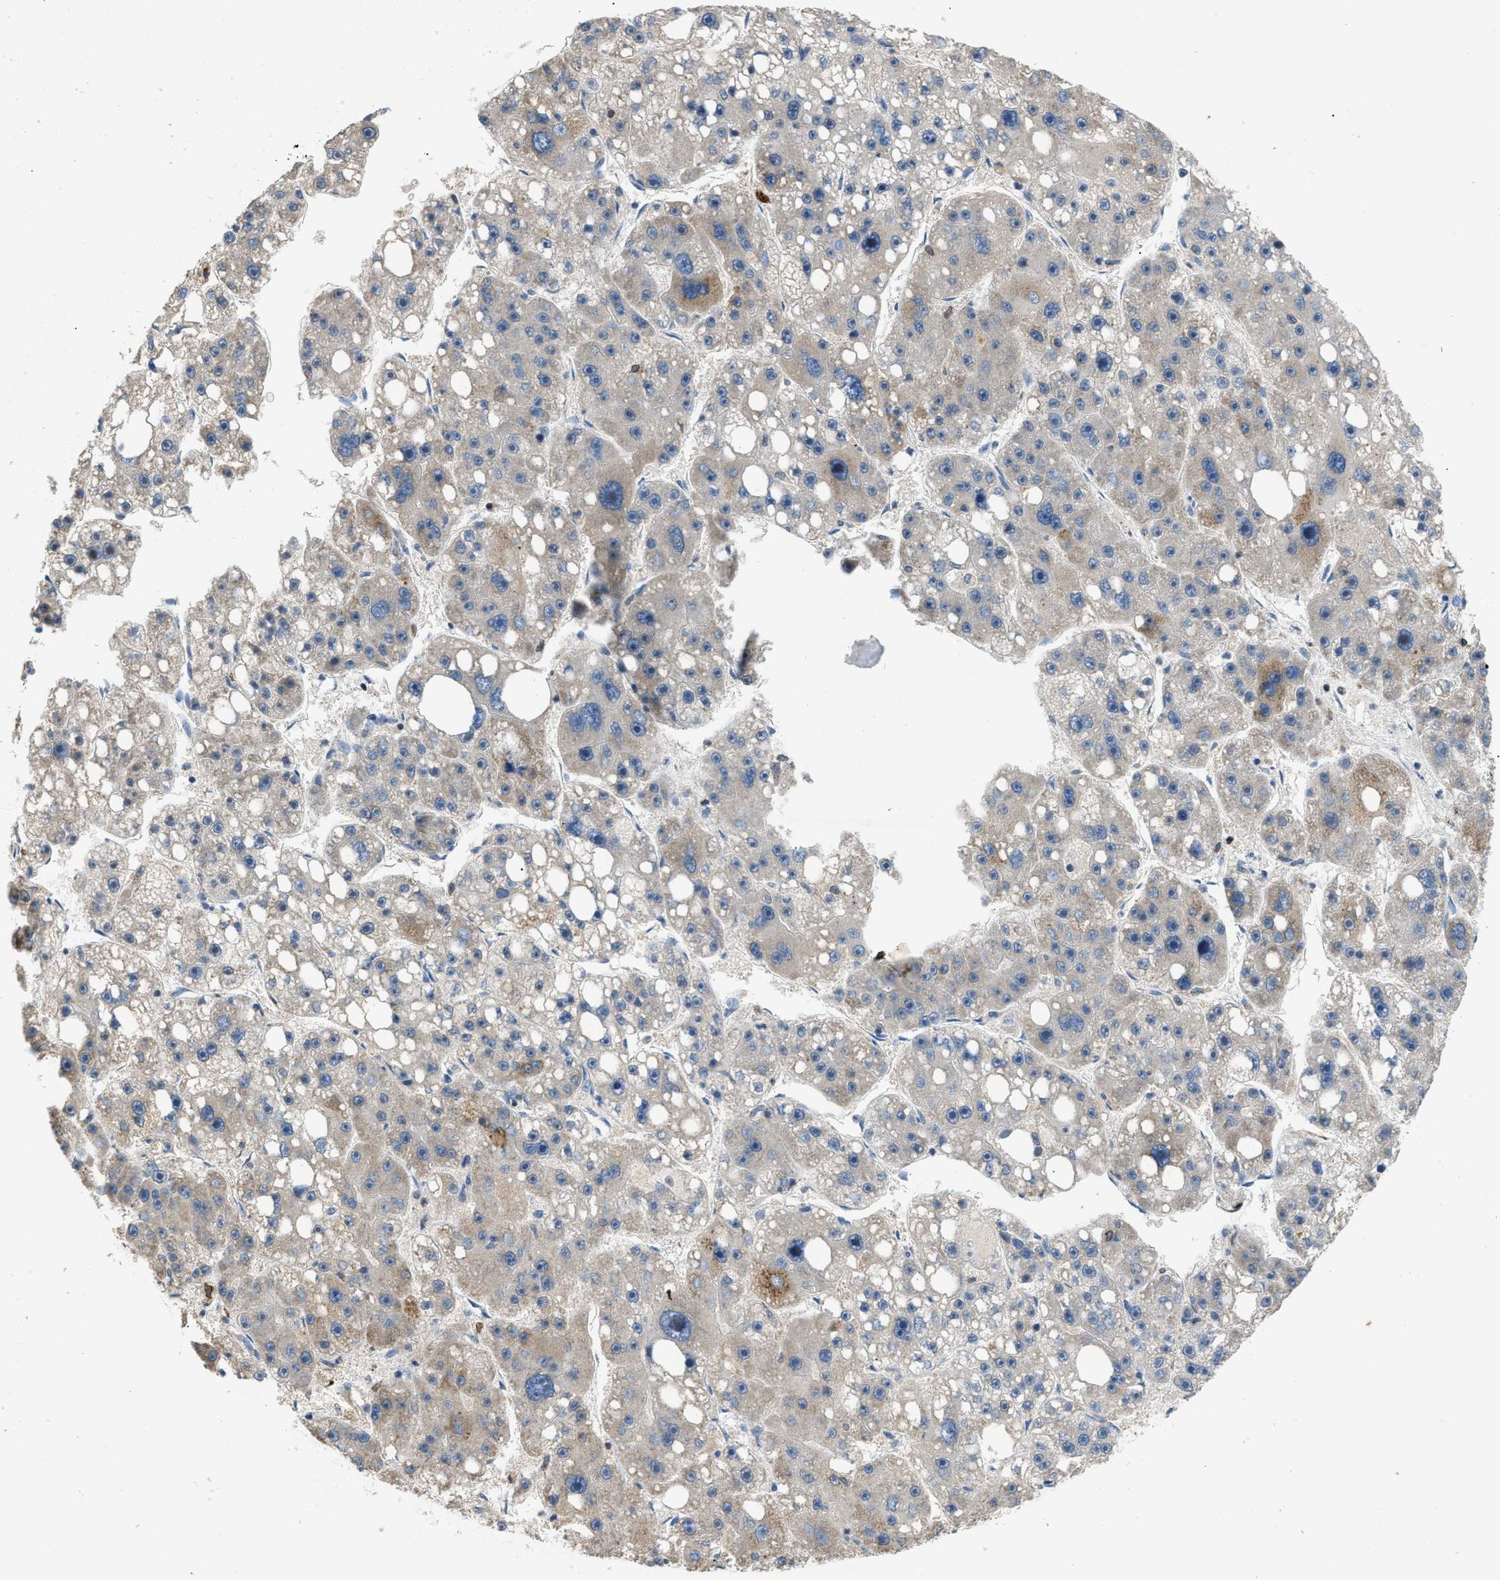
{"staining": {"intensity": "weak", "quantity": "<25%", "location": "cytoplasmic/membranous"}, "tissue": "liver cancer", "cell_type": "Tumor cells", "image_type": "cancer", "snomed": [{"axis": "morphology", "description": "Carcinoma, Hepatocellular, NOS"}, {"axis": "topography", "description": "Liver"}], "caption": "The immunohistochemistry (IHC) image has no significant positivity in tumor cells of liver hepatocellular carcinoma tissue. (Stains: DAB (3,3'-diaminobenzidine) immunohistochemistry with hematoxylin counter stain, Microscopy: brightfield microscopy at high magnification).", "gene": "TOMM34", "patient": {"sex": "female", "age": 61}}